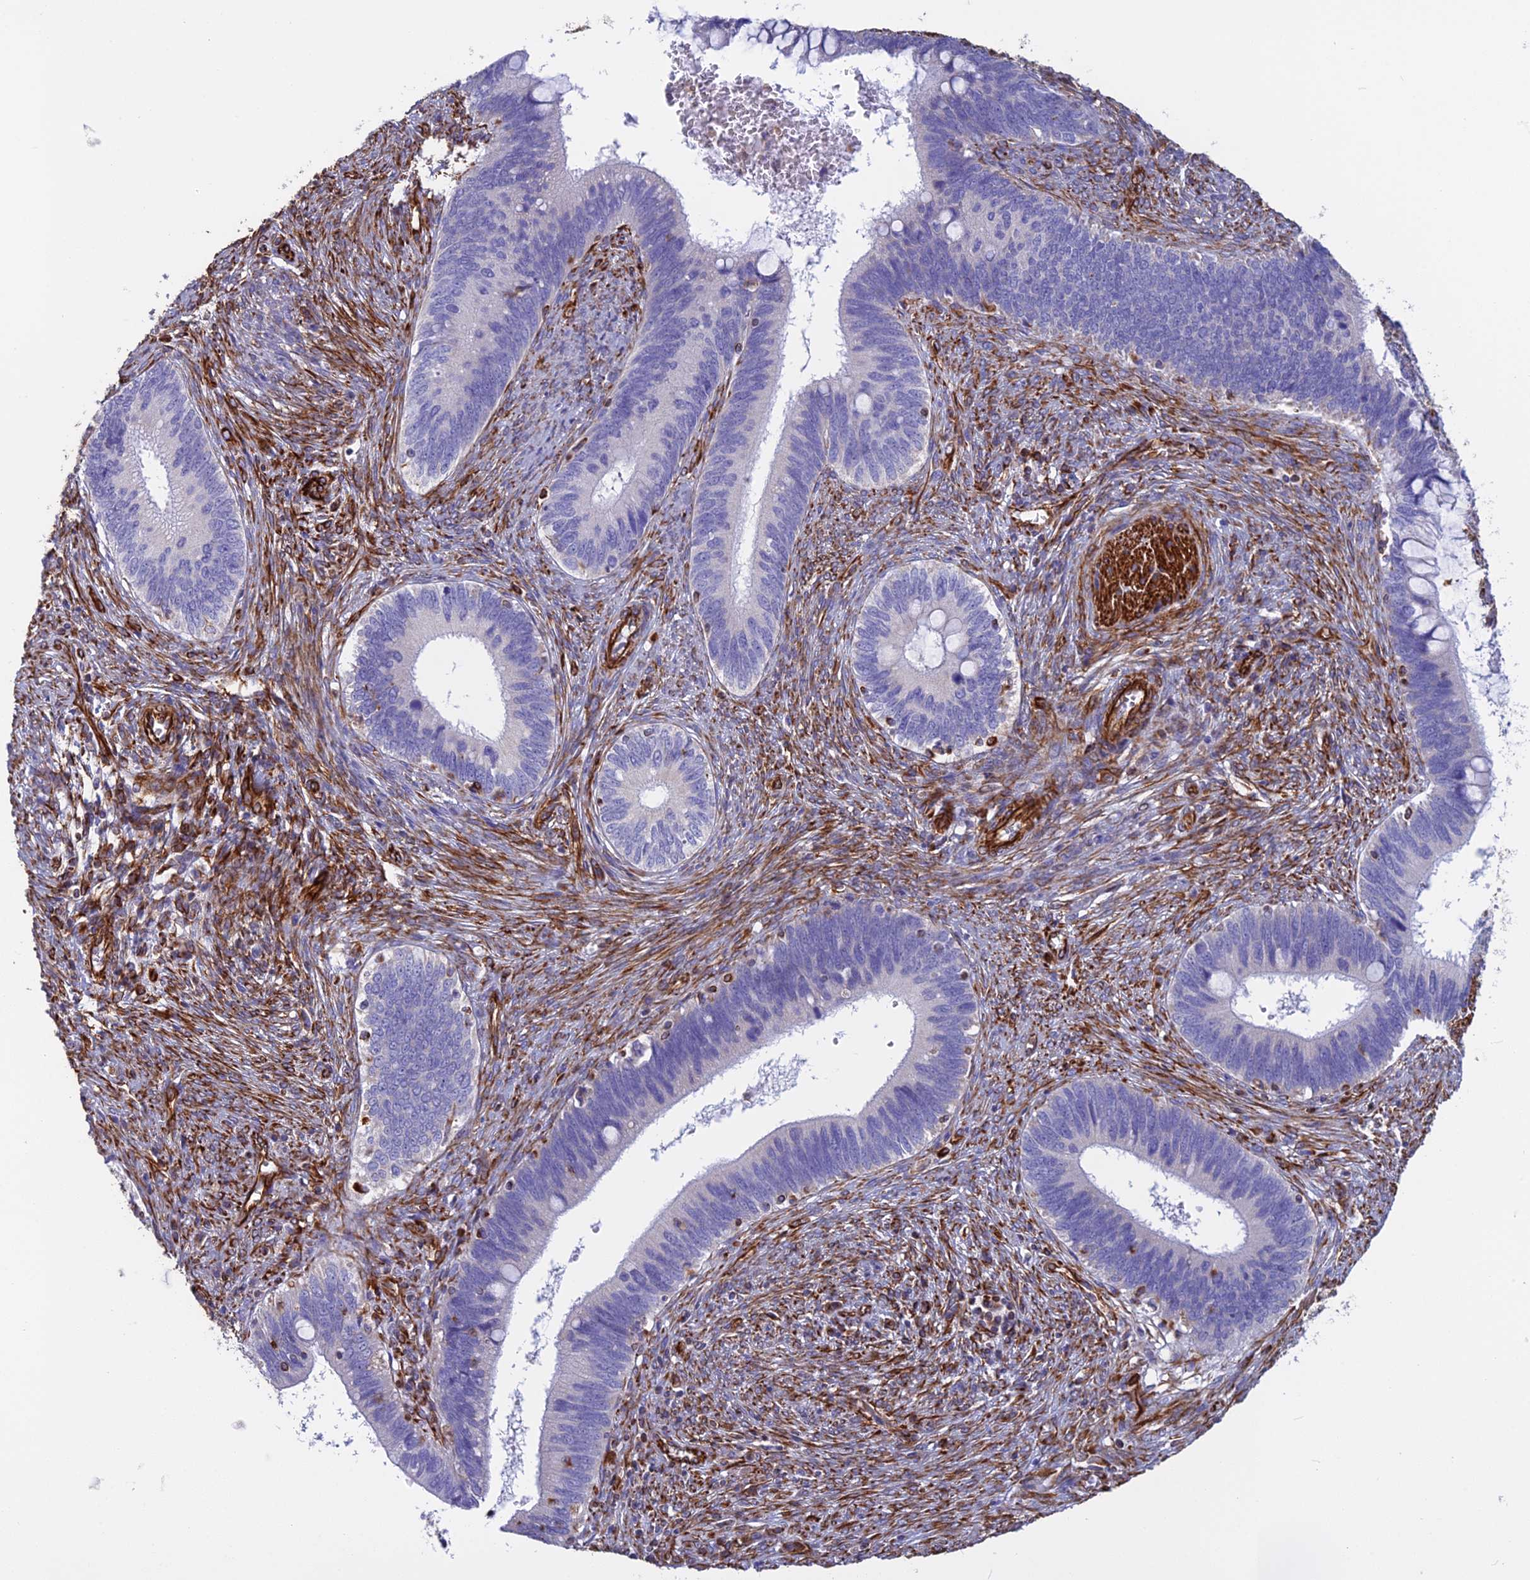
{"staining": {"intensity": "negative", "quantity": "none", "location": "none"}, "tissue": "cervical cancer", "cell_type": "Tumor cells", "image_type": "cancer", "snomed": [{"axis": "morphology", "description": "Adenocarcinoma, NOS"}, {"axis": "topography", "description": "Cervix"}], "caption": "Immunohistochemical staining of adenocarcinoma (cervical) displays no significant expression in tumor cells.", "gene": "FBXL20", "patient": {"sex": "female", "age": 42}}